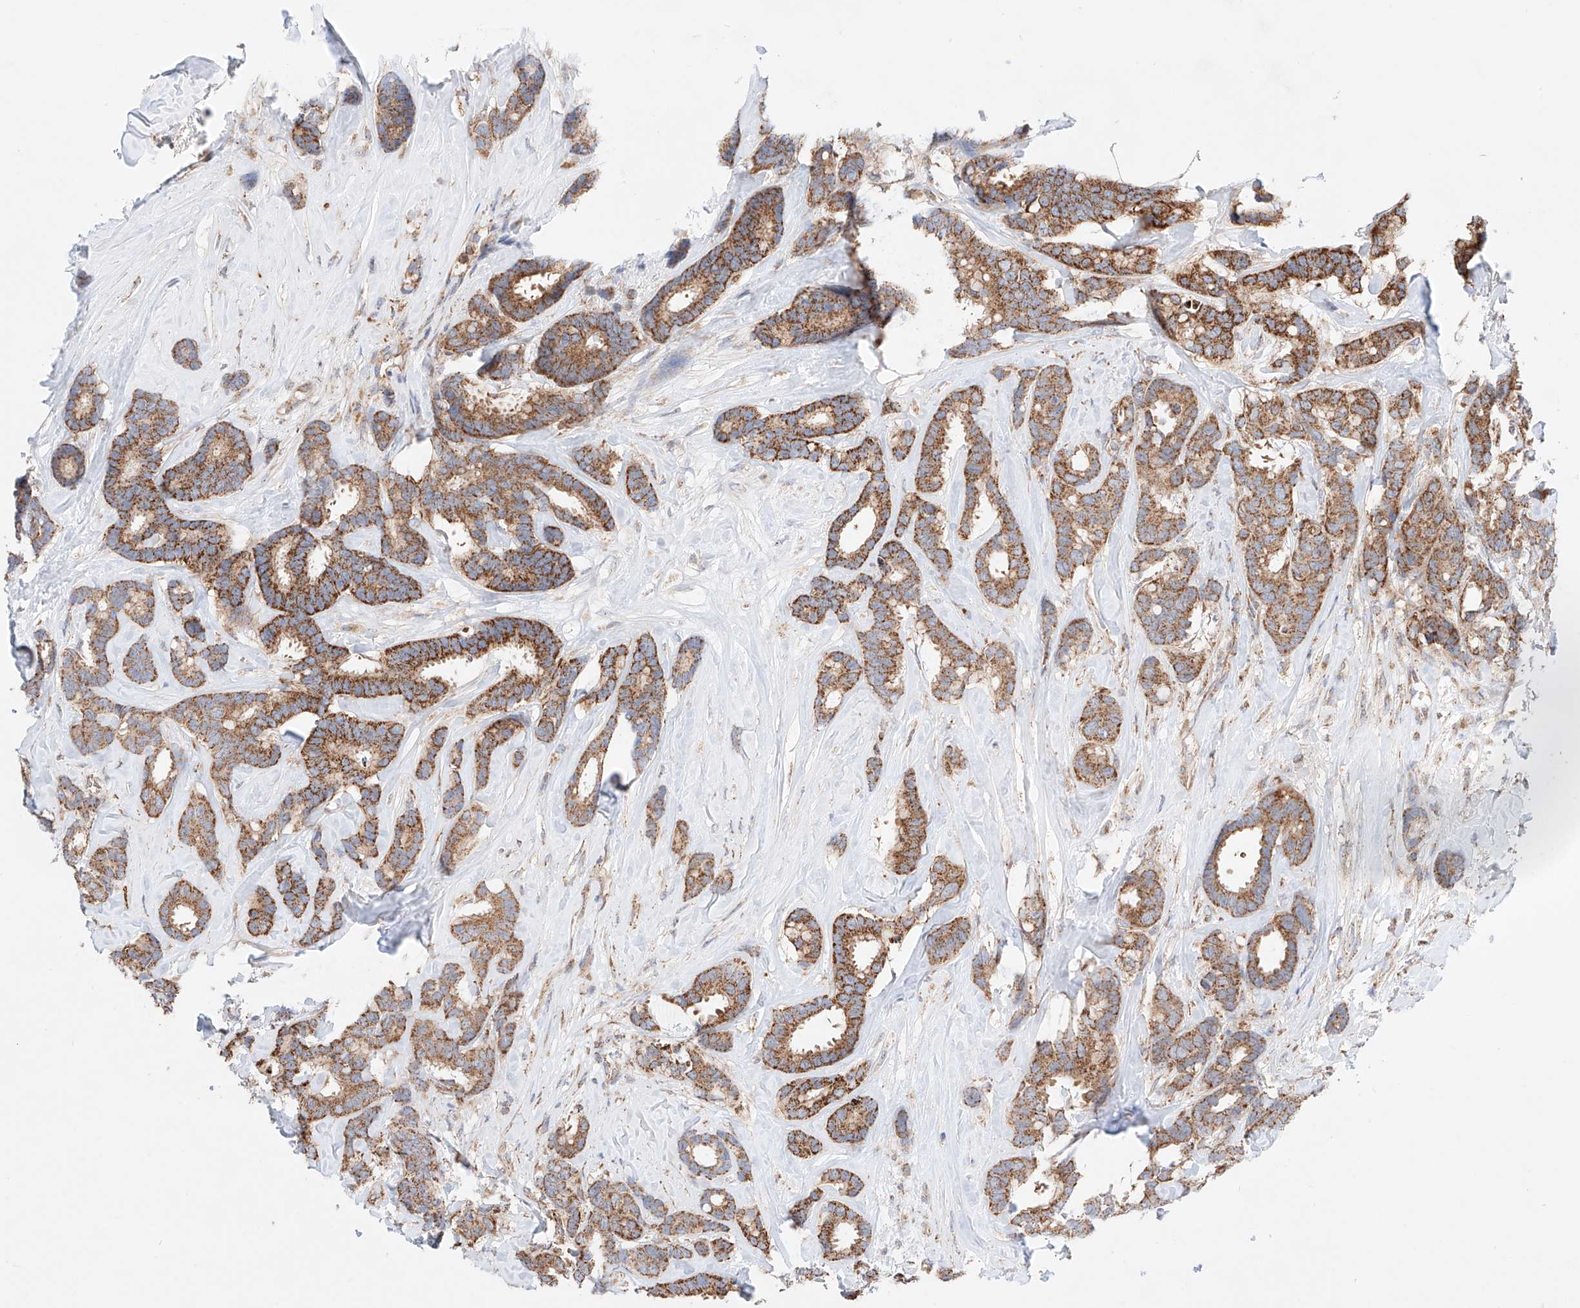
{"staining": {"intensity": "strong", "quantity": ">75%", "location": "cytoplasmic/membranous"}, "tissue": "breast cancer", "cell_type": "Tumor cells", "image_type": "cancer", "snomed": [{"axis": "morphology", "description": "Duct carcinoma"}, {"axis": "topography", "description": "Breast"}], "caption": "A high amount of strong cytoplasmic/membranous expression is appreciated in approximately >75% of tumor cells in breast cancer tissue.", "gene": "KTI12", "patient": {"sex": "female", "age": 87}}